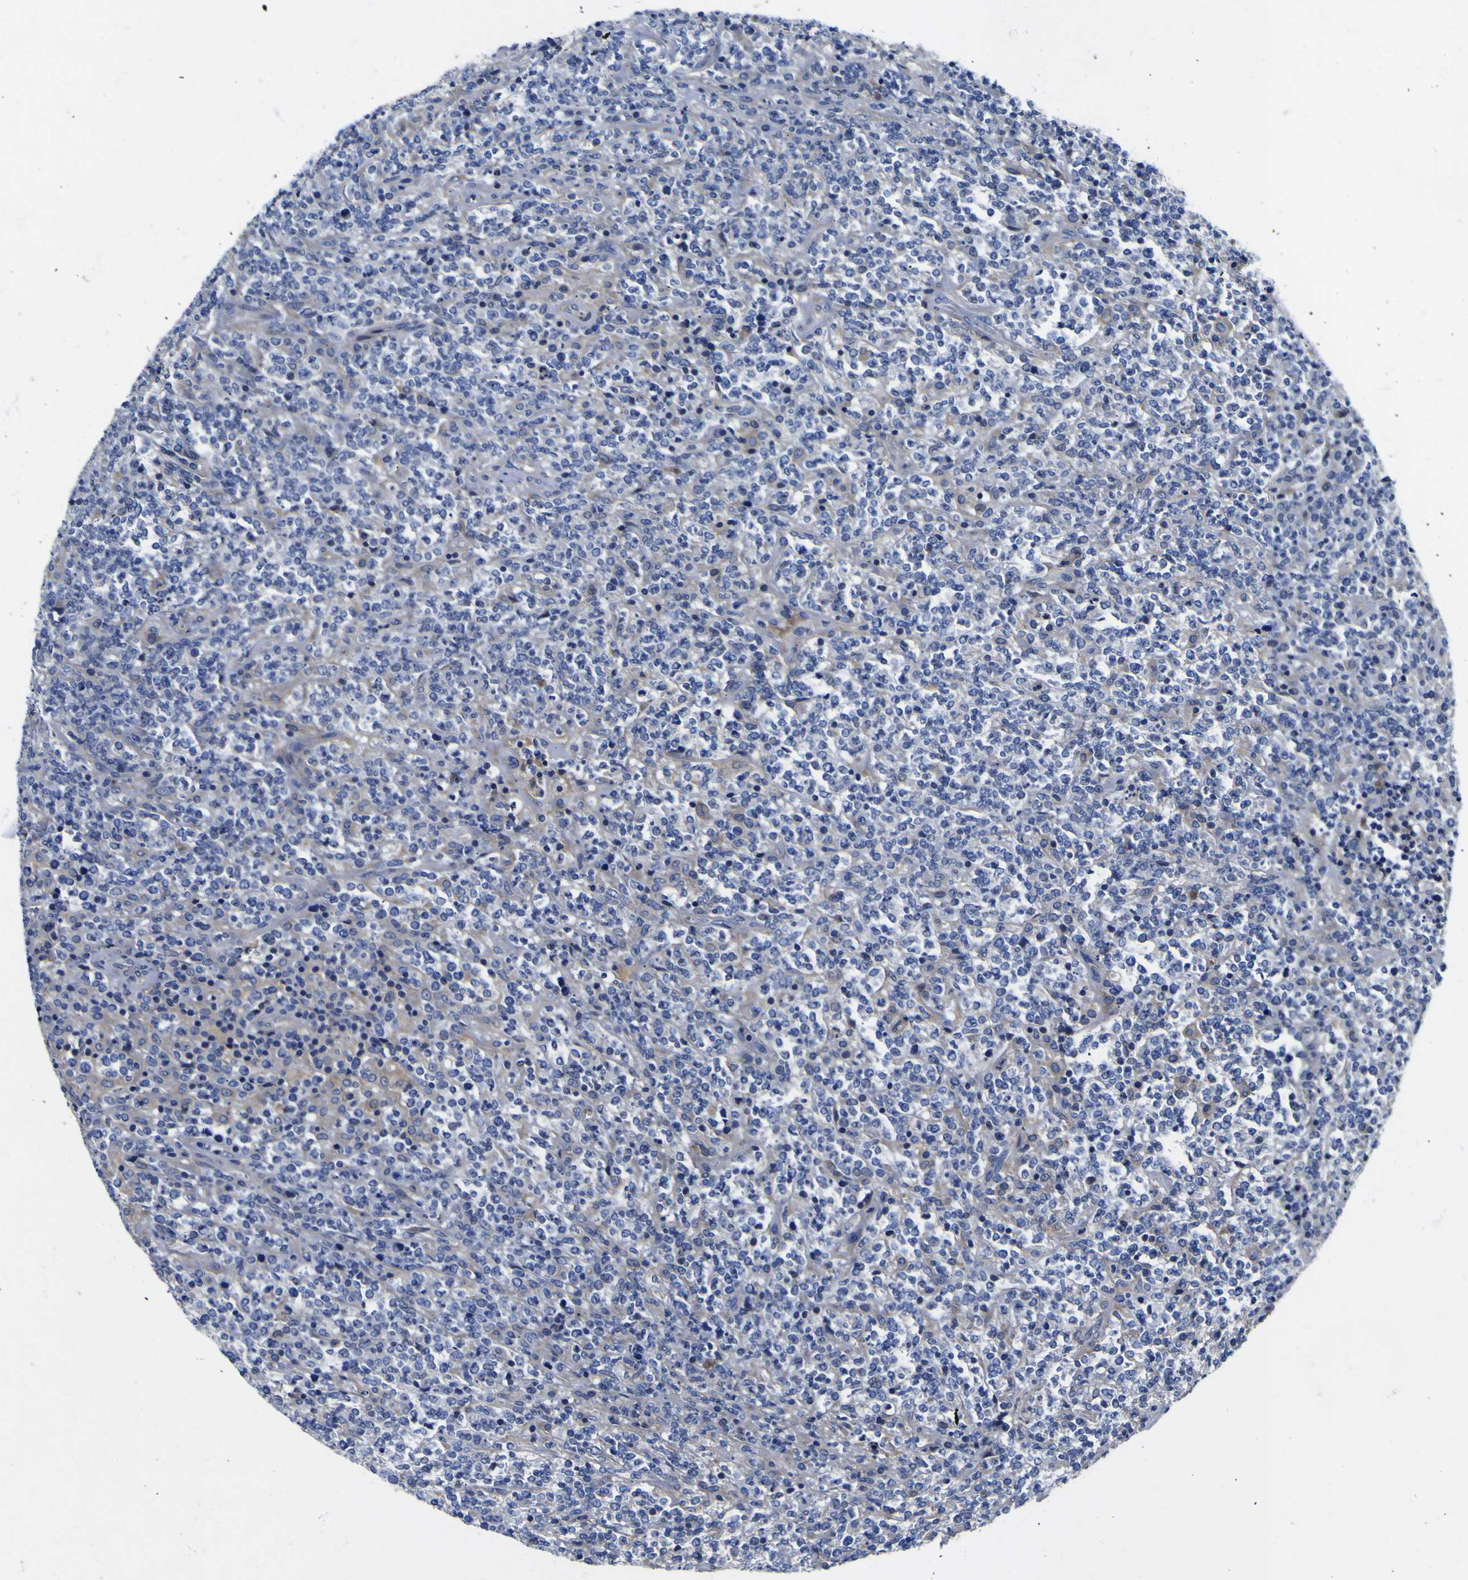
{"staining": {"intensity": "negative", "quantity": "none", "location": "none"}, "tissue": "lymphoma", "cell_type": "Tumor cells", "image_type": "cancer", "snomed": [{"axis": "morphology", "description": "Malignant lymphoma, non-Hodgkin's type, High grade"}, {"axis": "topography", "description": "Soft tissue"}], "caption": "IHC of human lymphoma demonstrates no positivity in tumor cells.", "gene": "VASN", "patient": {"sex": "male", "age": 18}}